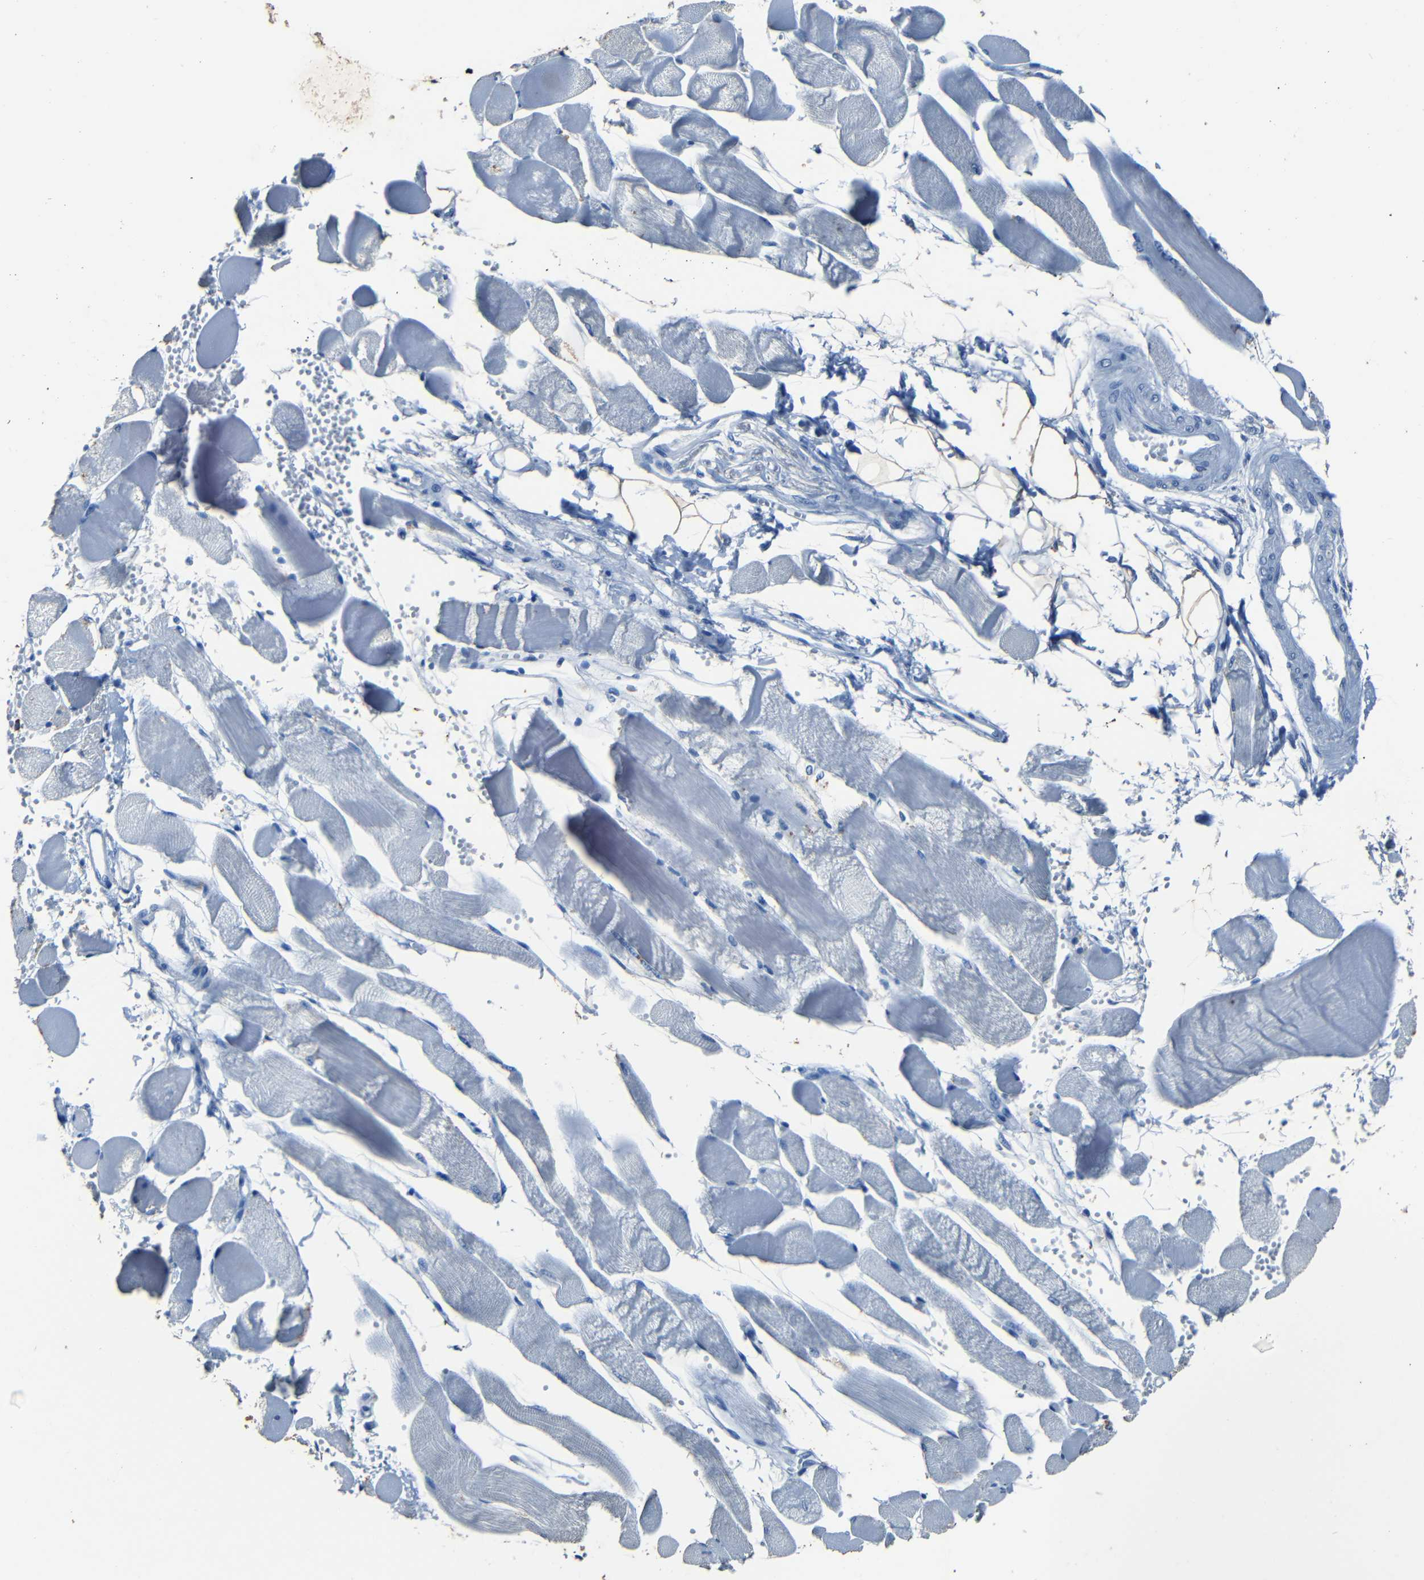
{"staining": {"intensity": "negative", "quantity": "none", "location": "none"}, "tissue": "skeletal muscle", "cell_type": "Myocytes", "image_type": "normal", "snomed": [{"axis": "morphology", "description": "Normal tissue, NOS"}, {"axis": "topography", "description": "Skeletal muscle"}, {"axis": "topography", "description": "Peripheral nerve tissue"}], "caption": "Myocytes show no significant expression in benign skeletal muscle. (Stains: DAB IHC with hematoxylin counter stain, Microscopy: brightfield microscopy at high magnification).", "gene": "CLDN11", "patient": {"sex": "female", "age": 84}}